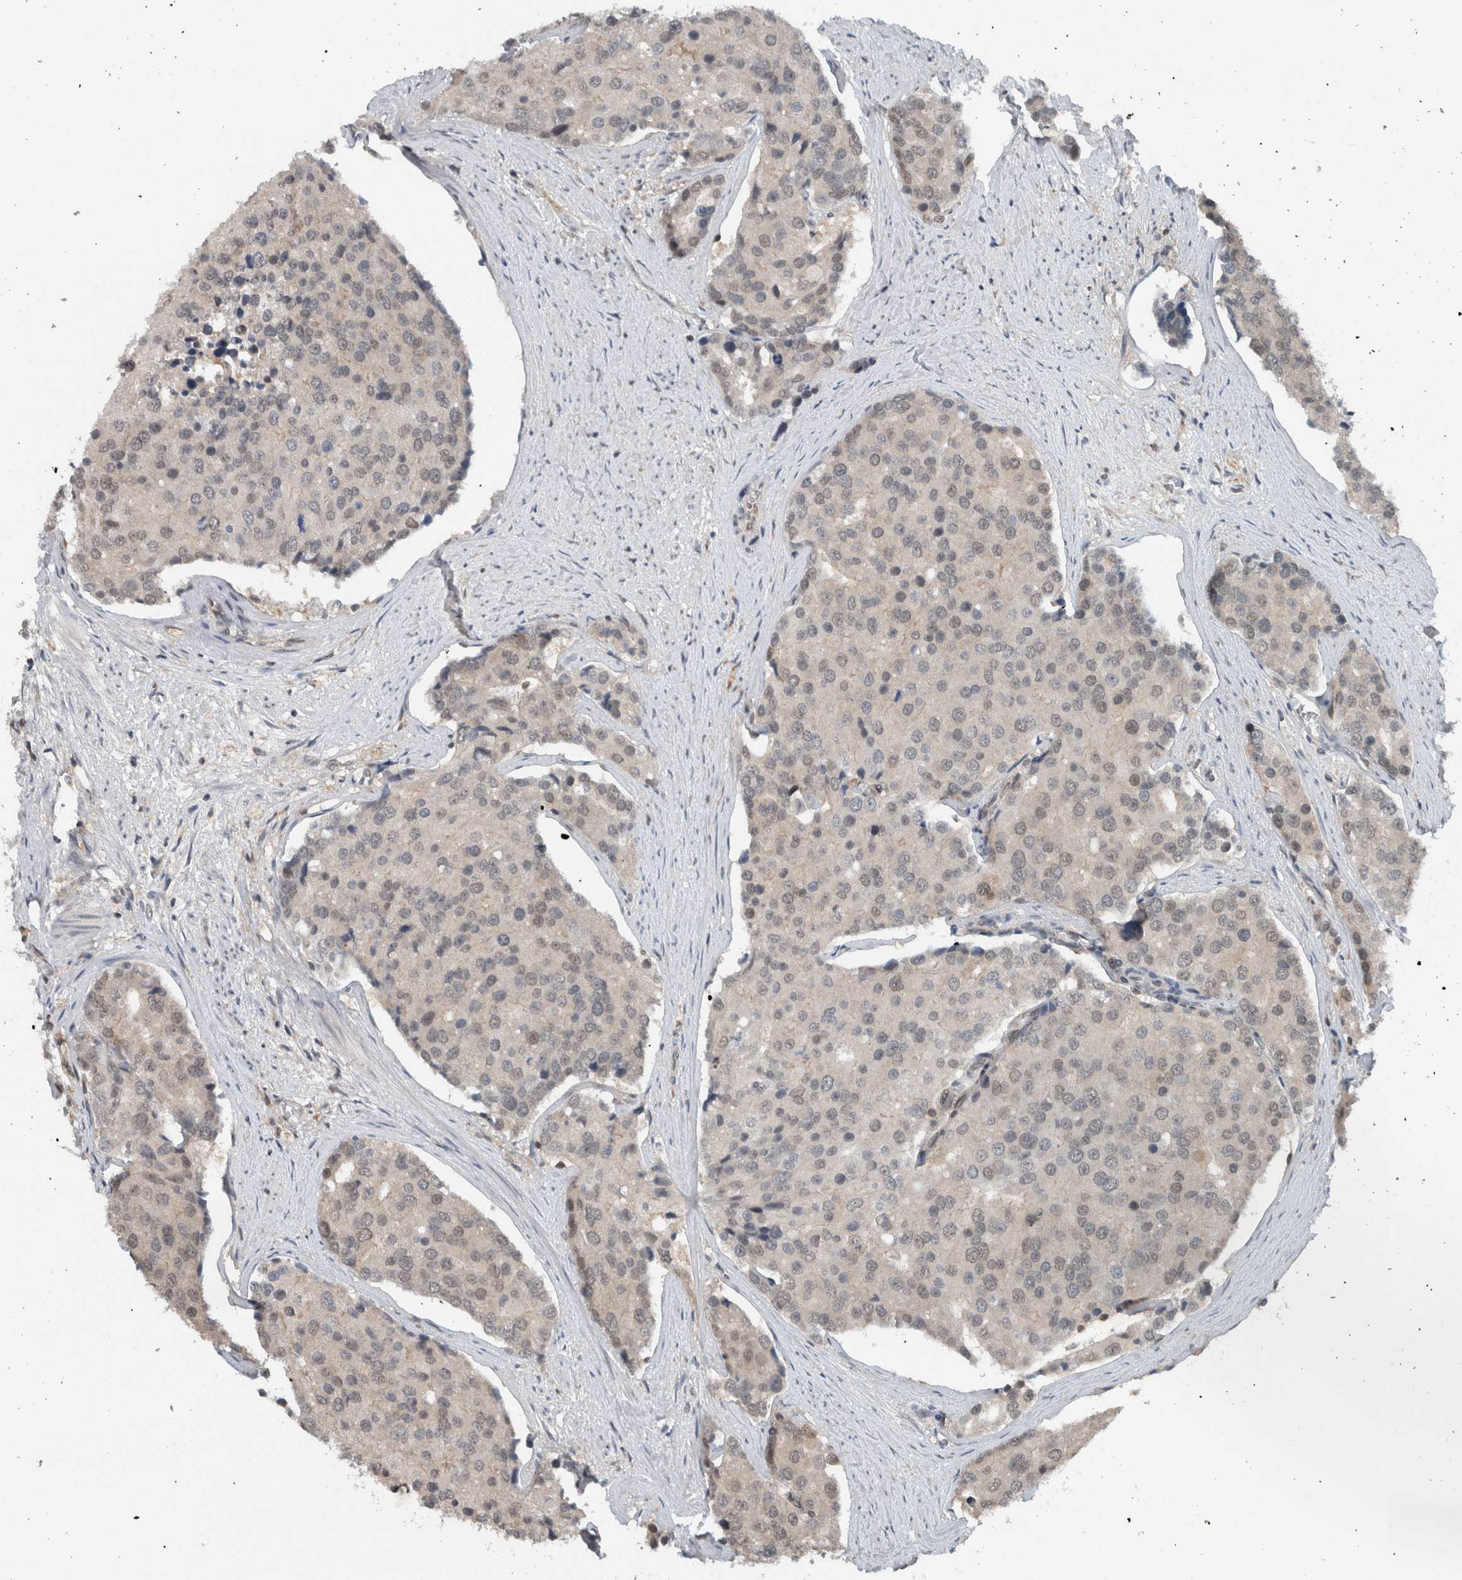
{"staining": {"intensity": "negative", "quantity": "none", "location": "none"}, "tissue": "prostate cancer", "cell_type": "Tumor cells", "image_type": "cancer", "snomed": [{"axis": "morphology", "description": "Adenocarcinoma, High grade"}, {"axis": "topography", "description": "Prostate"}], "caption": "A high-resolution micrograph shows immunohistochemistry (IHC) staining of high-grade adenocarcinoma (prostate), which demonstrates no significant expression in tumor cells. (DAB immunohistochemistry (IHC) with hematoxylin counter stain).", "gene": "SPAG7", "patient": {"sex": "male", "age": 50}}